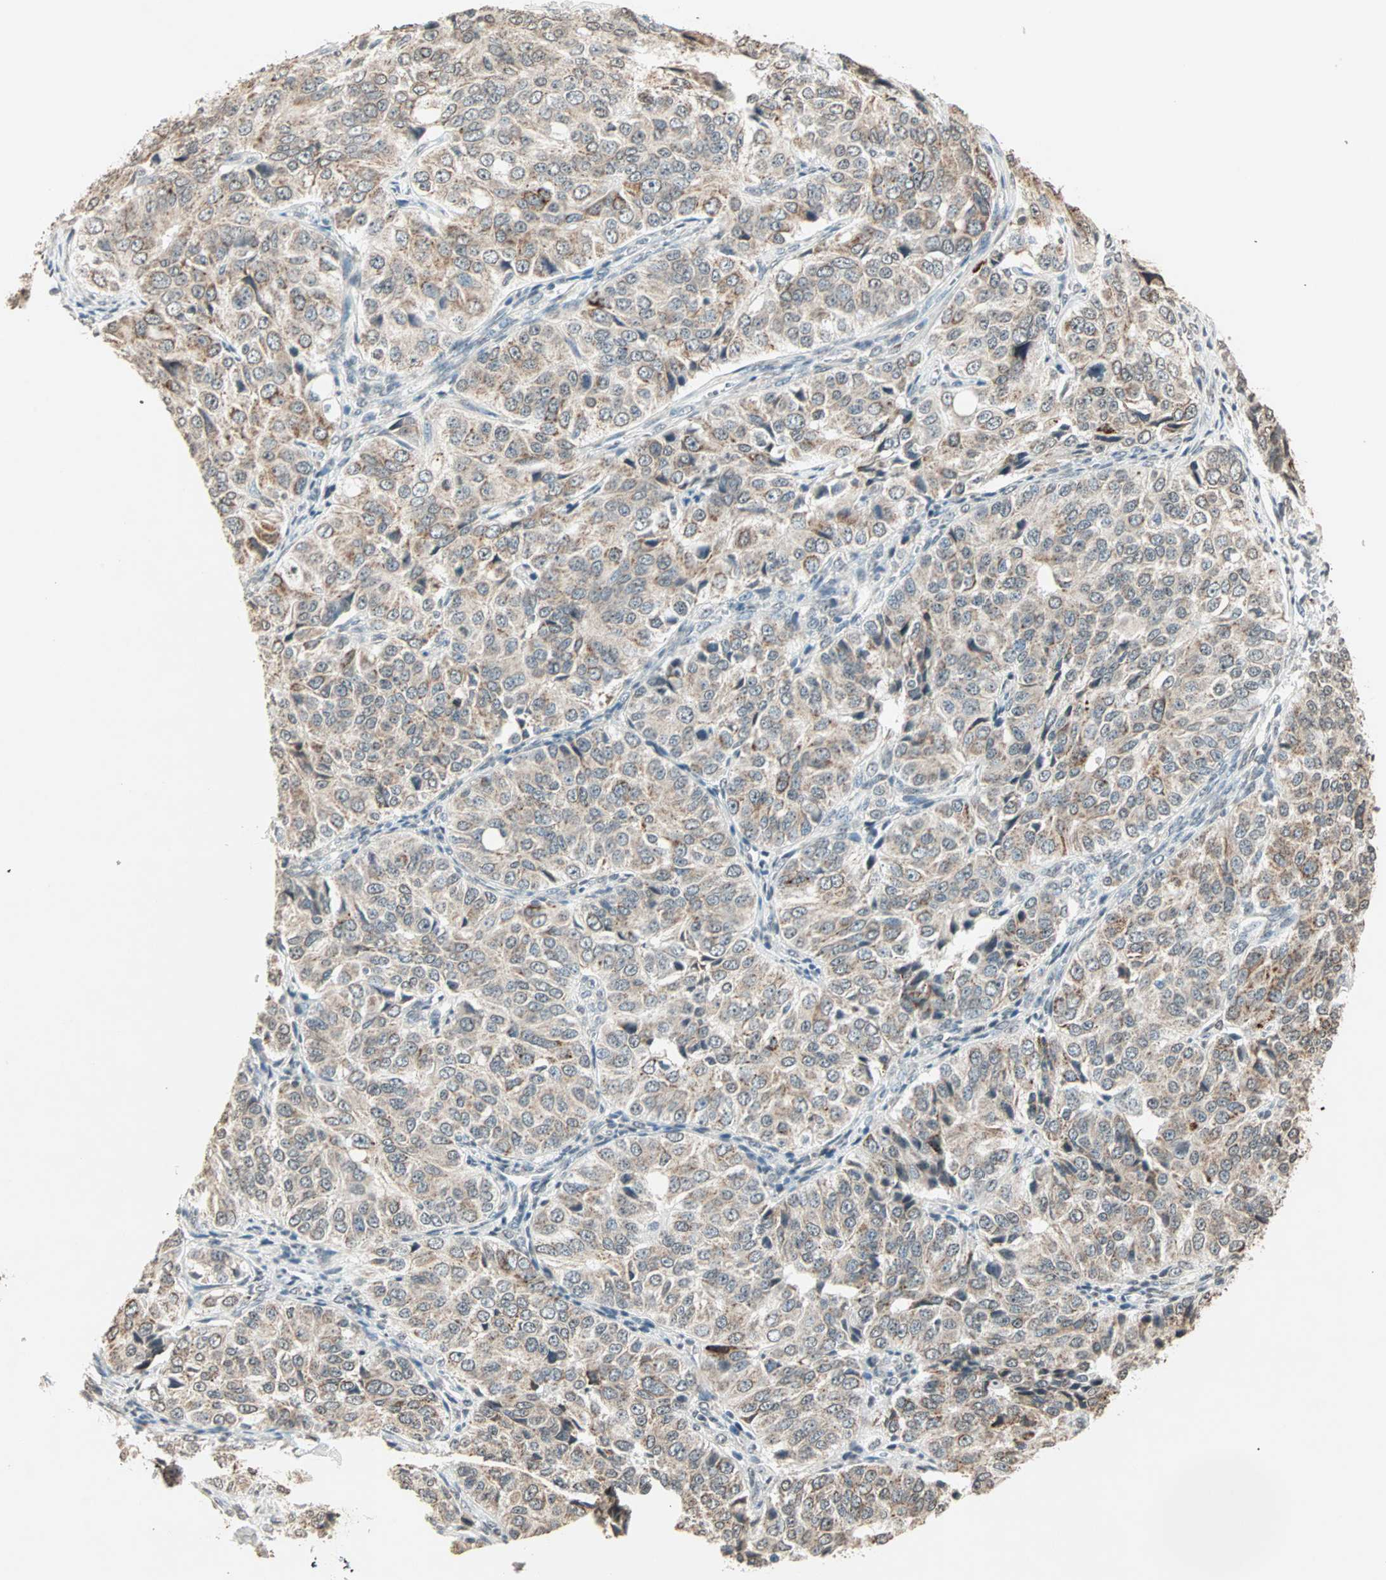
{"staining": {"intensity": "moderate", "quantity": "<25%", "location": "cytoplasmic/membranous"}, "tissue": "ovarian cancer", "cell_type": "Tumor cells", "image_type": "cancer", "snomed": [{"axis": "morphology", "description": "Carcinoma, endometroid"}, {"axis": "topography", "description": "Ovary"}], "caption": "Immunohistochemistry histopathology image of neoplastic tissue: human endometroid carcinoma (ovarian) stained using IHC demonstrates low levels of moderate protein expression localized specifically in the cytoplasmic/membranous of tumor cells, appearing as a cytoplasmic/membranous brown color.", "gene": "PRELID1", "patient": {"sex": "female", "age": 51}}